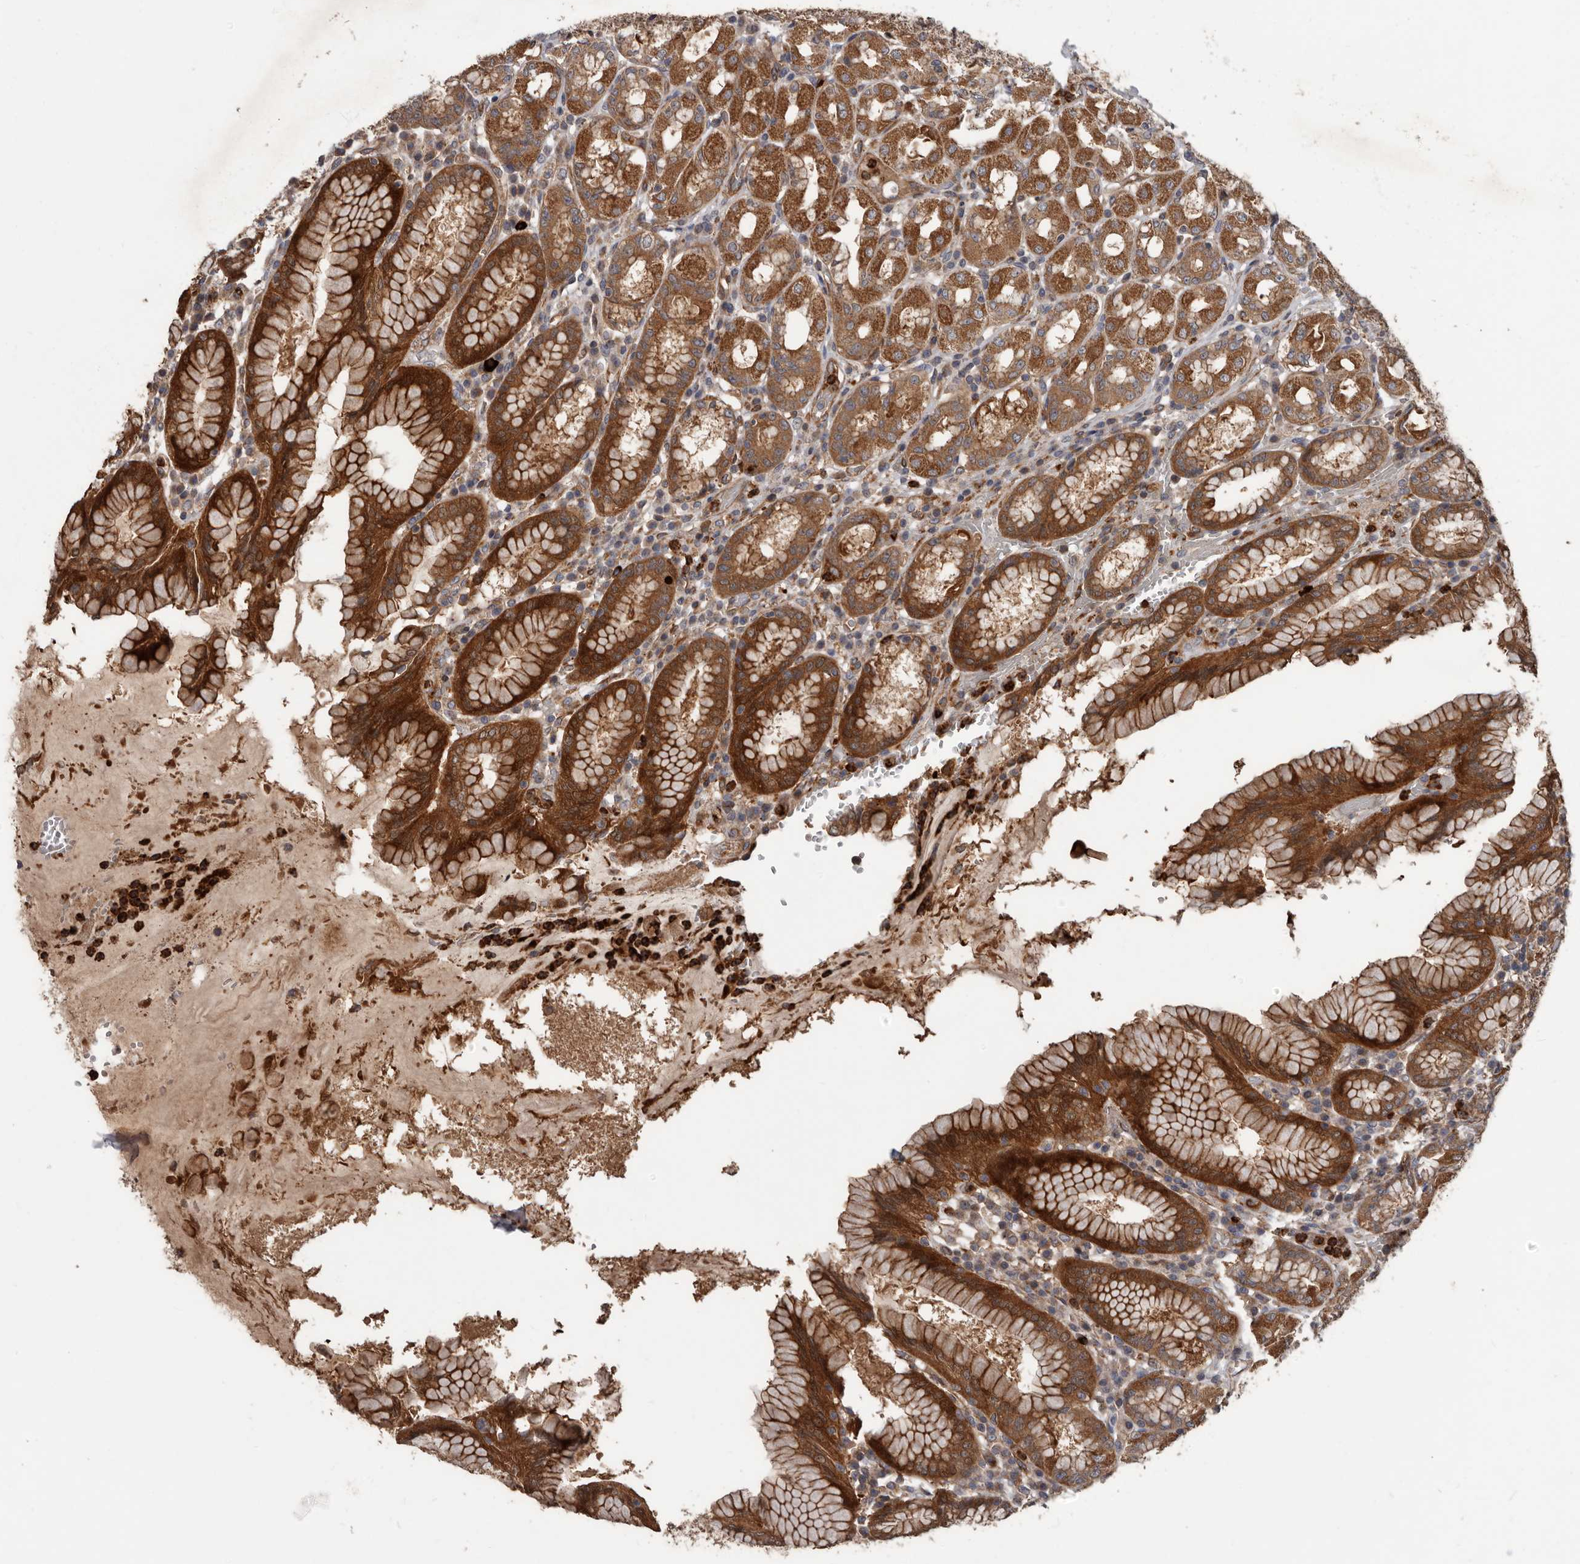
{"staining": {"intensity": "strong", "quantity": ">75%", "location": "cytoplasmic/membranous"}, "tissue": "stomach", "cell_type": "Glandular cells", "image_type": "normal", "snomed": [{"axis": "morphology", "description": "Normal tissue, NOS"}, {"axis": "topography", "description": "Stomach"}, {"axis": "topography", "description": "Stomach, lower"}], "caption": "IHC histopathology image of unremarkable stomach stained for a protein (brown), which exhibits high levels of strong cytoplasmic/membranous expression in approximately >75% of glandular cells.", "gene": "ARHGEF5", "patient": {"sex": "female", "age": 56}}